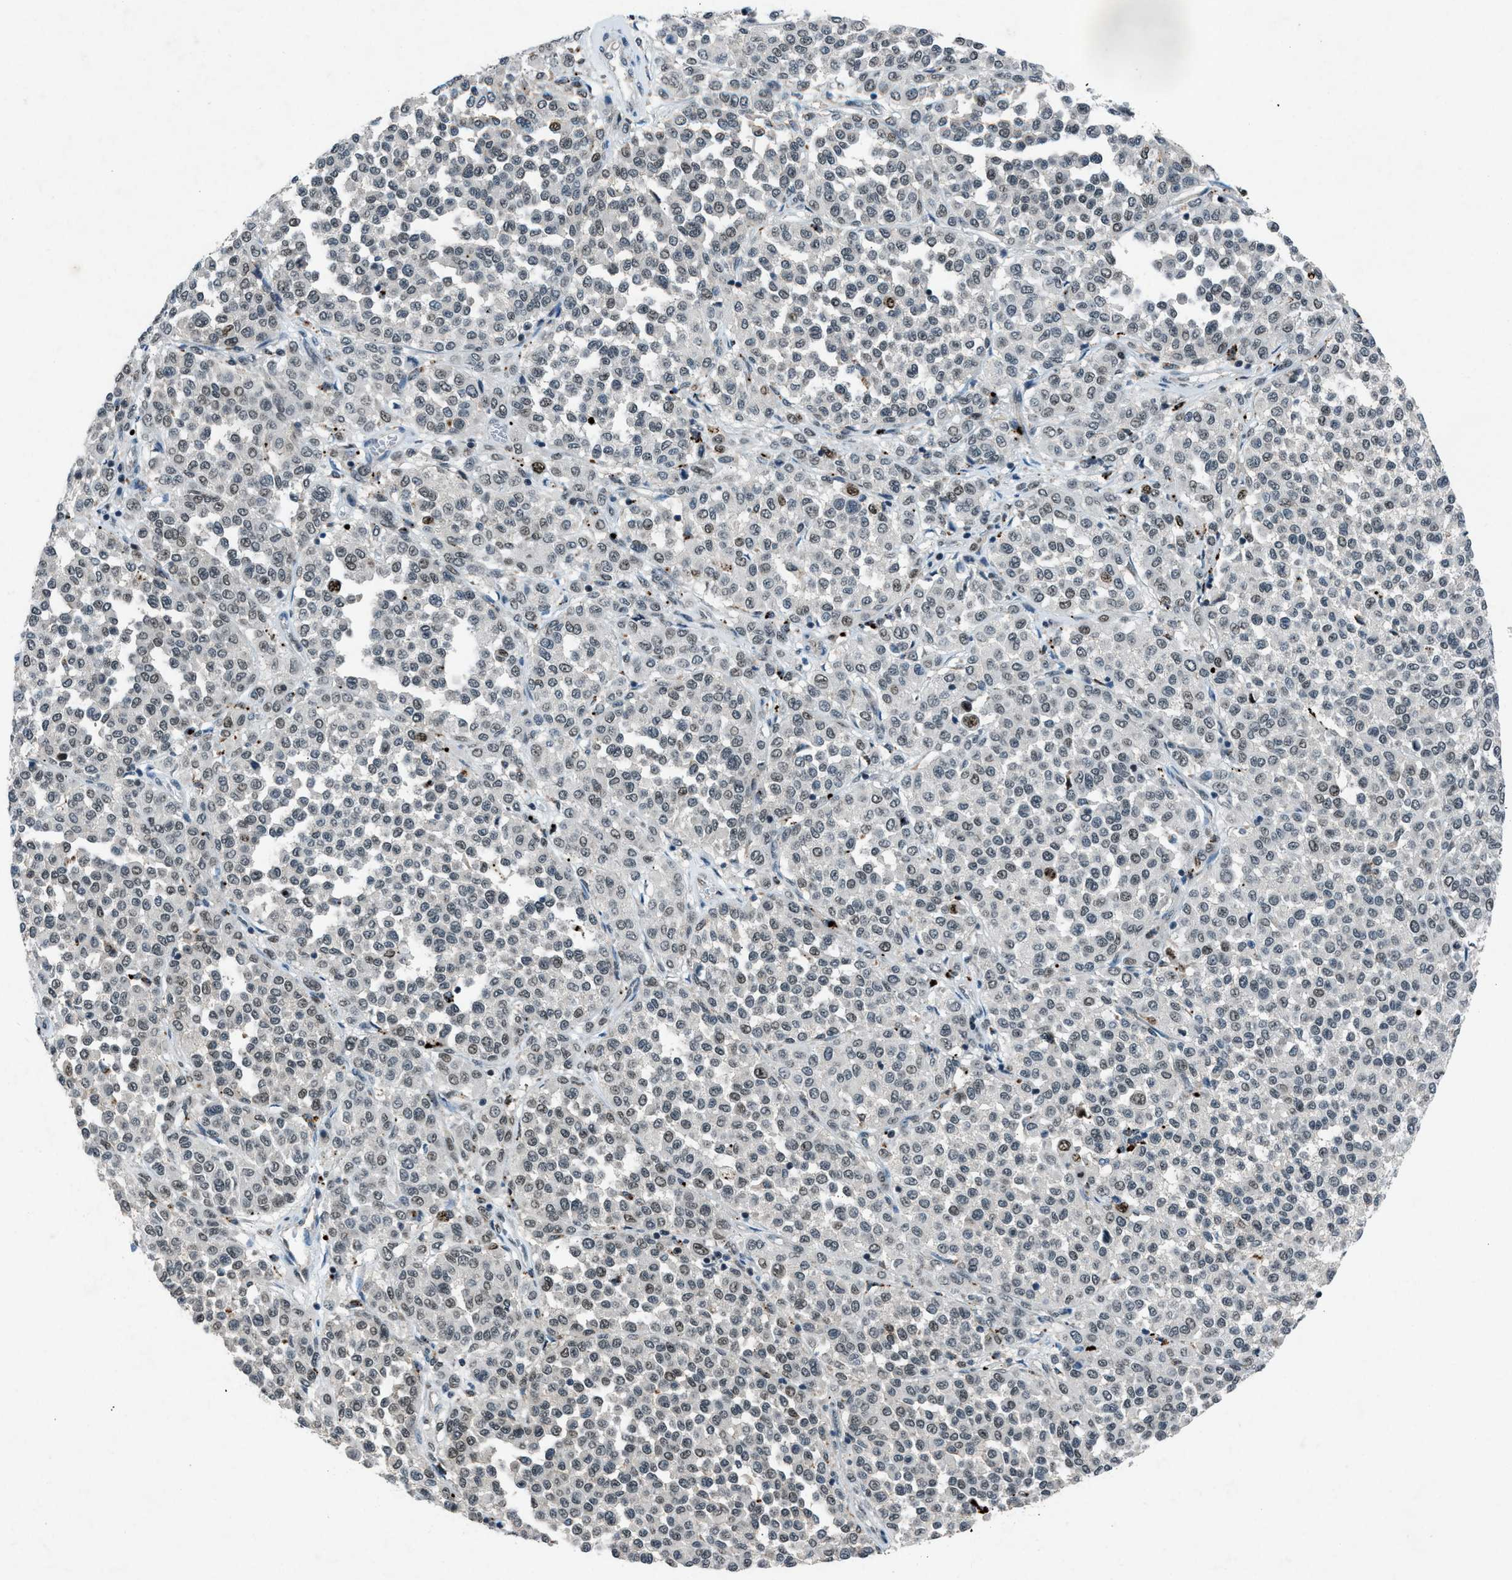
{"staining": {"intensity": "weak", "quantity": "<25%", "location": "nuclear"}, "tissue": "melanoma", "cell_type": "Tumor cells", "image_type": "cancer", "snomed": [{"axis": "morphology", "description": "Malignant melanoma, Metastatic site"}, {"axis": "topography", "description": "Pancreas"}], "caption": "DAB (3,3'-diaminobenzidine) immunohistochemical staining of melanoma demonstrates no significant staining in tumor cells.", "gene": "ADCY1", "patient": {"sex": "female", "age": 30}}